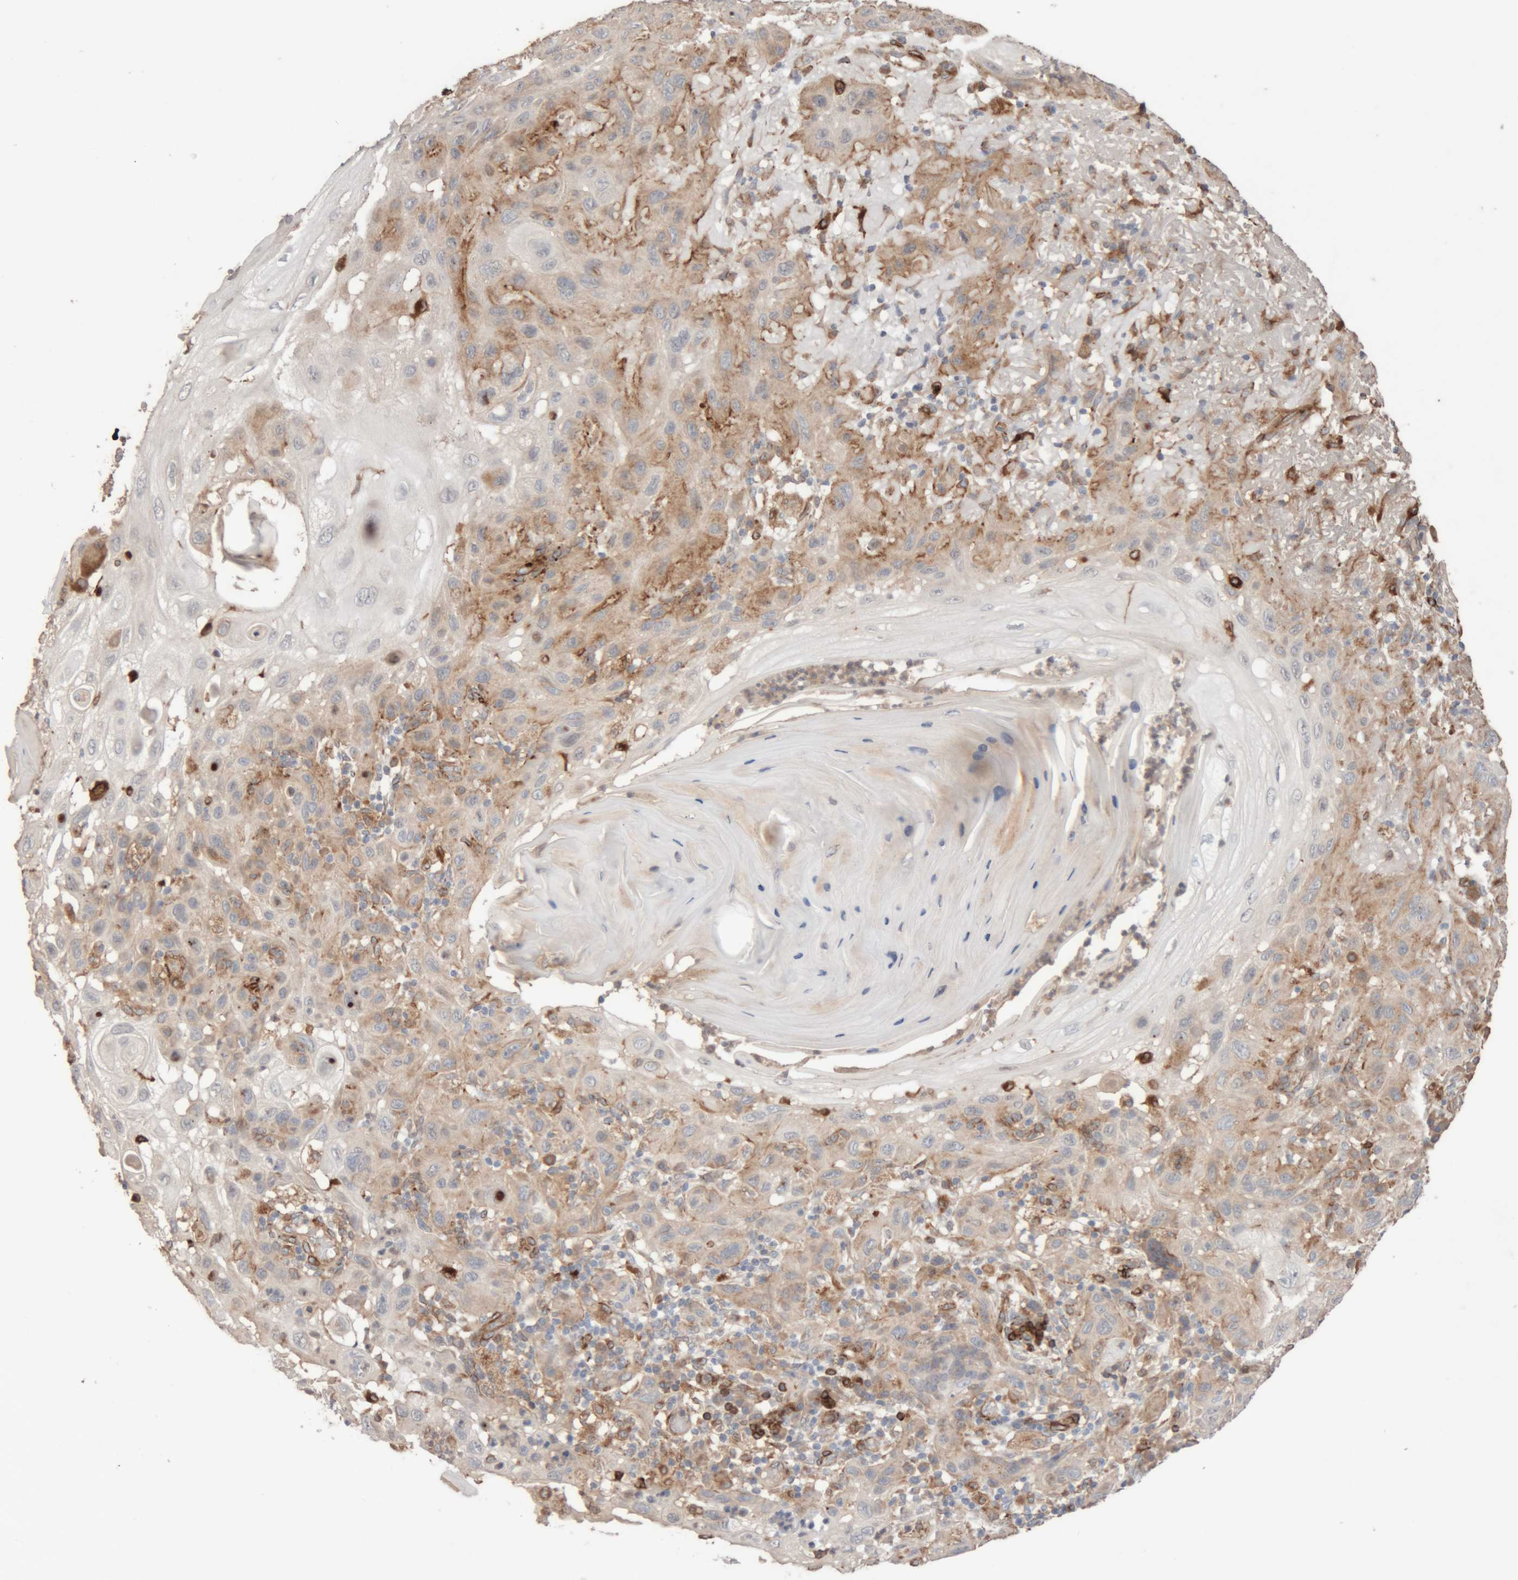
{"staining": {"intensity": "moderate", "quantity": "25%-75%", "location": "cytoplasmic/membranous"}, "tissue": "skin cancer", "cell_type": "Tumor cells", "image_type": "cancer", "snomed": [{"axis": "morphology", "description": "Normal tissue, NOS"}, {"axis": "morphology", "description": "Squamous cell carcinoma, NOS"}, {"axis": "topography", "description": "Skin"}], "caption": "A high-resolution photomicrograph shows immunohistochemistry staining of squamous cell carcinoma (skin), which exhibits moderate cytoplasmic/membranous expression in approximately 25%-75% of tumor cells.", "gene": "RAB32", "patient": {"sex": "female", "age": 96}}